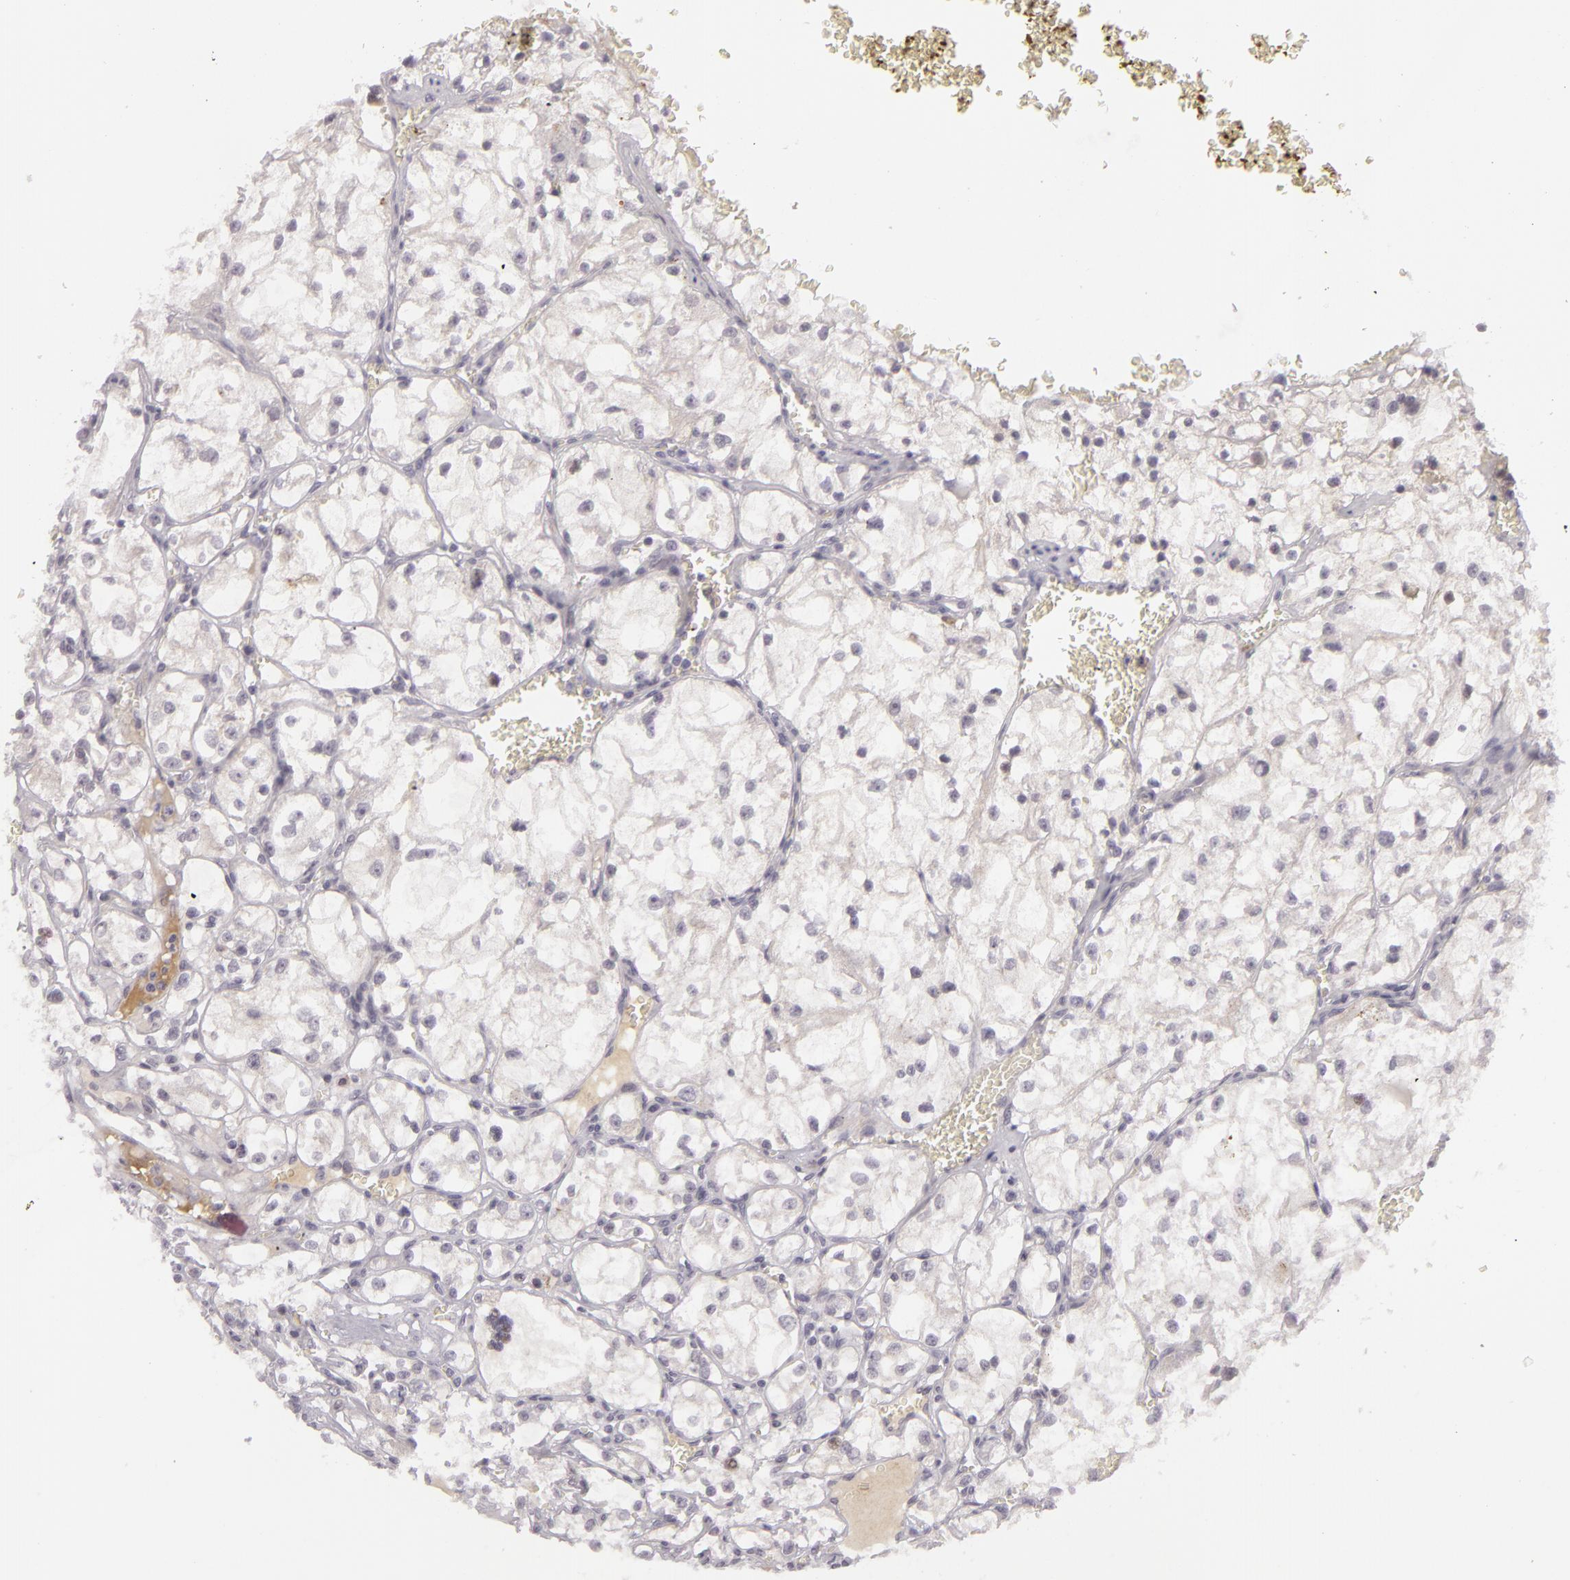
{"staining": {"intensity": "negative", "quantity": "none", "location": "none"}, "tissue": "renal cancer", "cell_type": "Tumor cells", "image_type": "cancer", "snomed": [{"axis": "morphology", "description": "Adenocarcinoma, NOS"}, {"axis": "topography", "description": "Kidney"}], "caption": "This is a image of IHC staining of renal cancer (adenocarcinoma), which shows no expression in tumor cells.", "gene": "CTNNB1", "patient": {"sex": "male", "age": 61}}